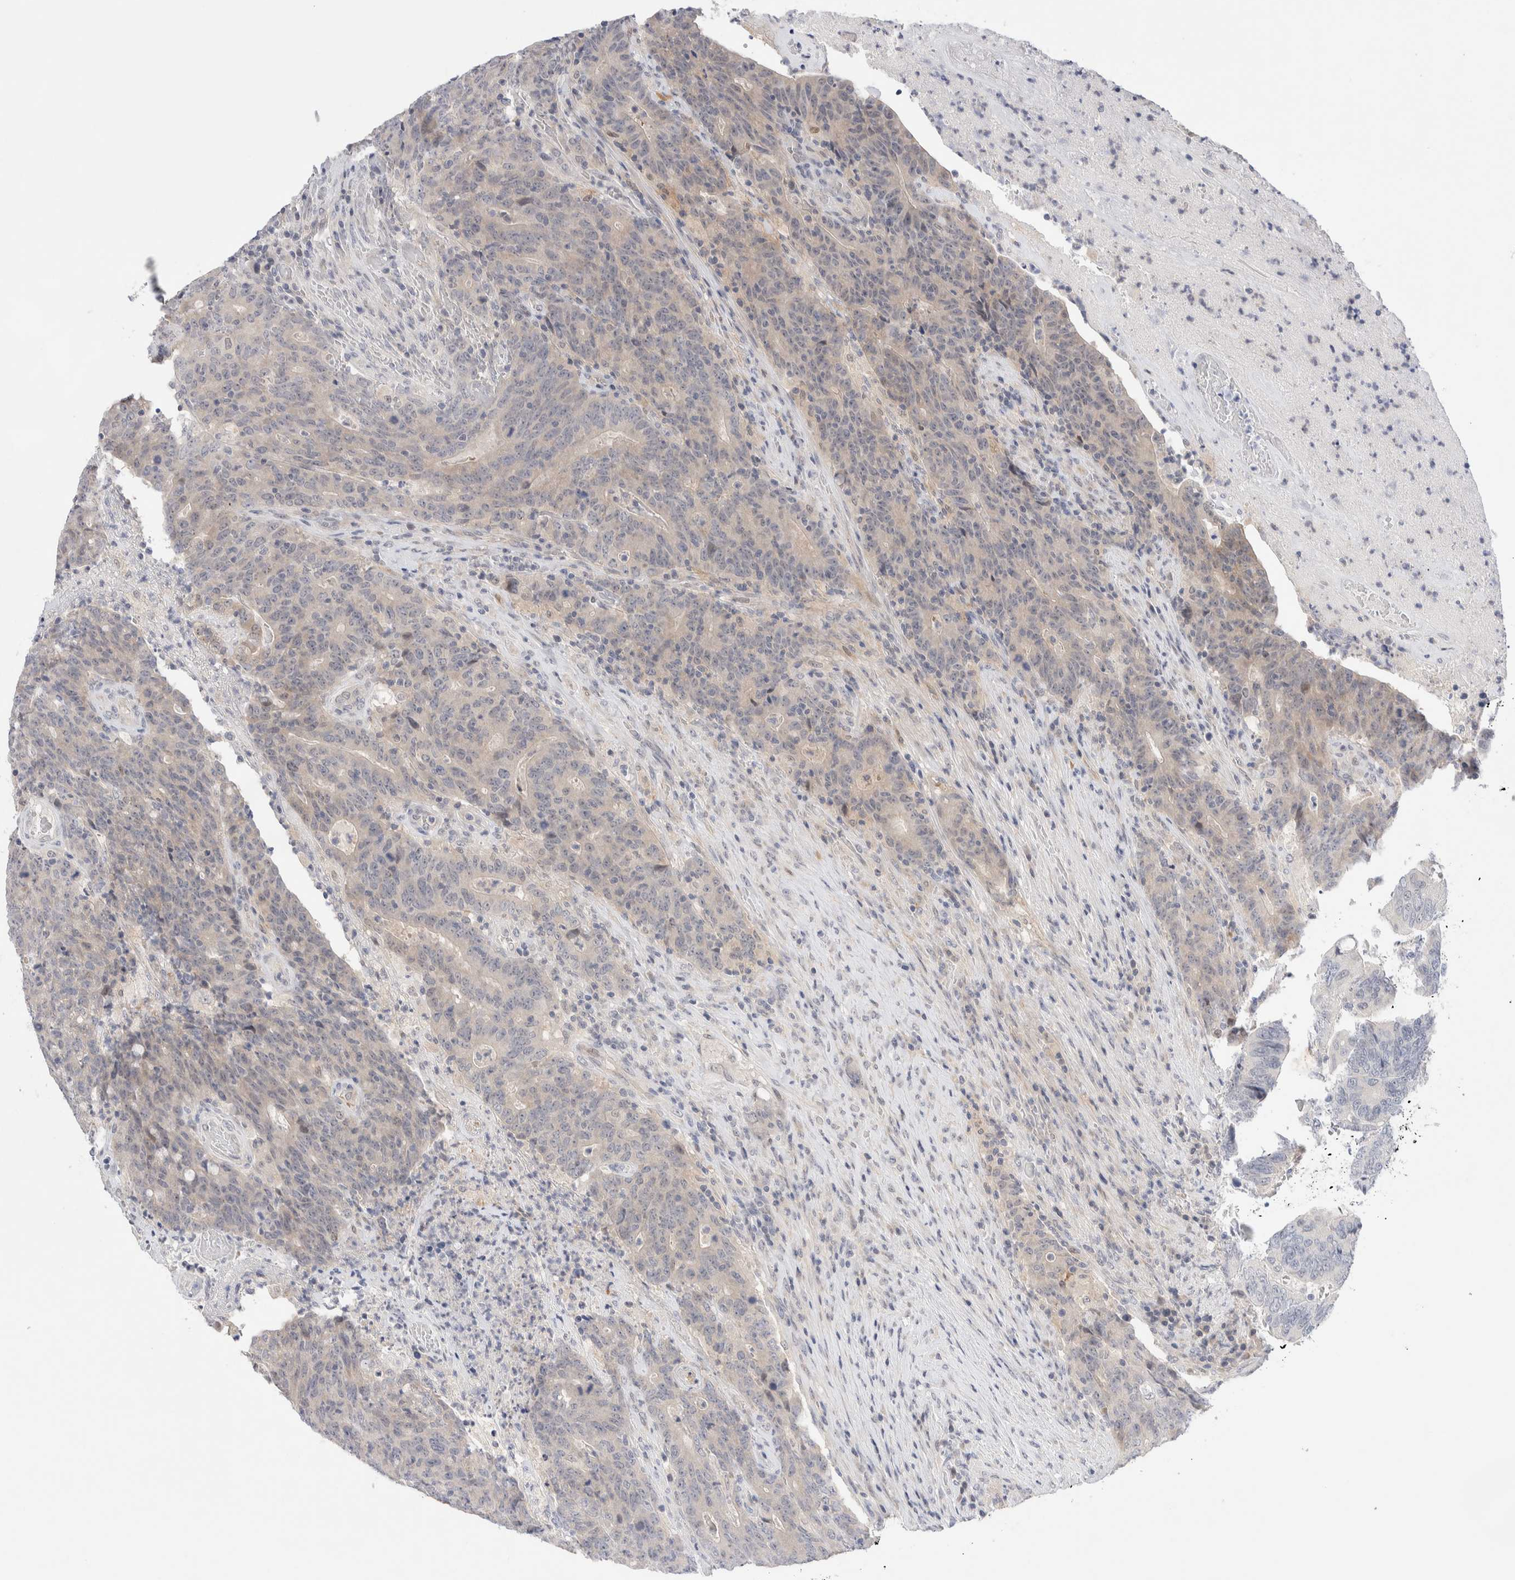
{"staining": {"intensity": "weak", "quantity": "25%-75%", "location": "cytoplasmic/membranous,nuclear"}, "tissue": "colorectal cancer", "cell_type": "Tumor cells", "image_type": "cancer", "snomed": [{"axis": "morphology", "description": "Normal tissue, NOS"}, {"axis": "morphology", "description": "Adenocarcinoma, NOS"}, {"axis": "topography", "description": "Colon"}], "caption": "This photomicrograph shows IHC staining of adenocarcinoma (colorectal), with low weak cytoplasmic/membranous and nuclear positivity in about 25%-75% of tumor cells.", "gene": "DNAJB6", "patient": {"sex": "female", "age": 75}}